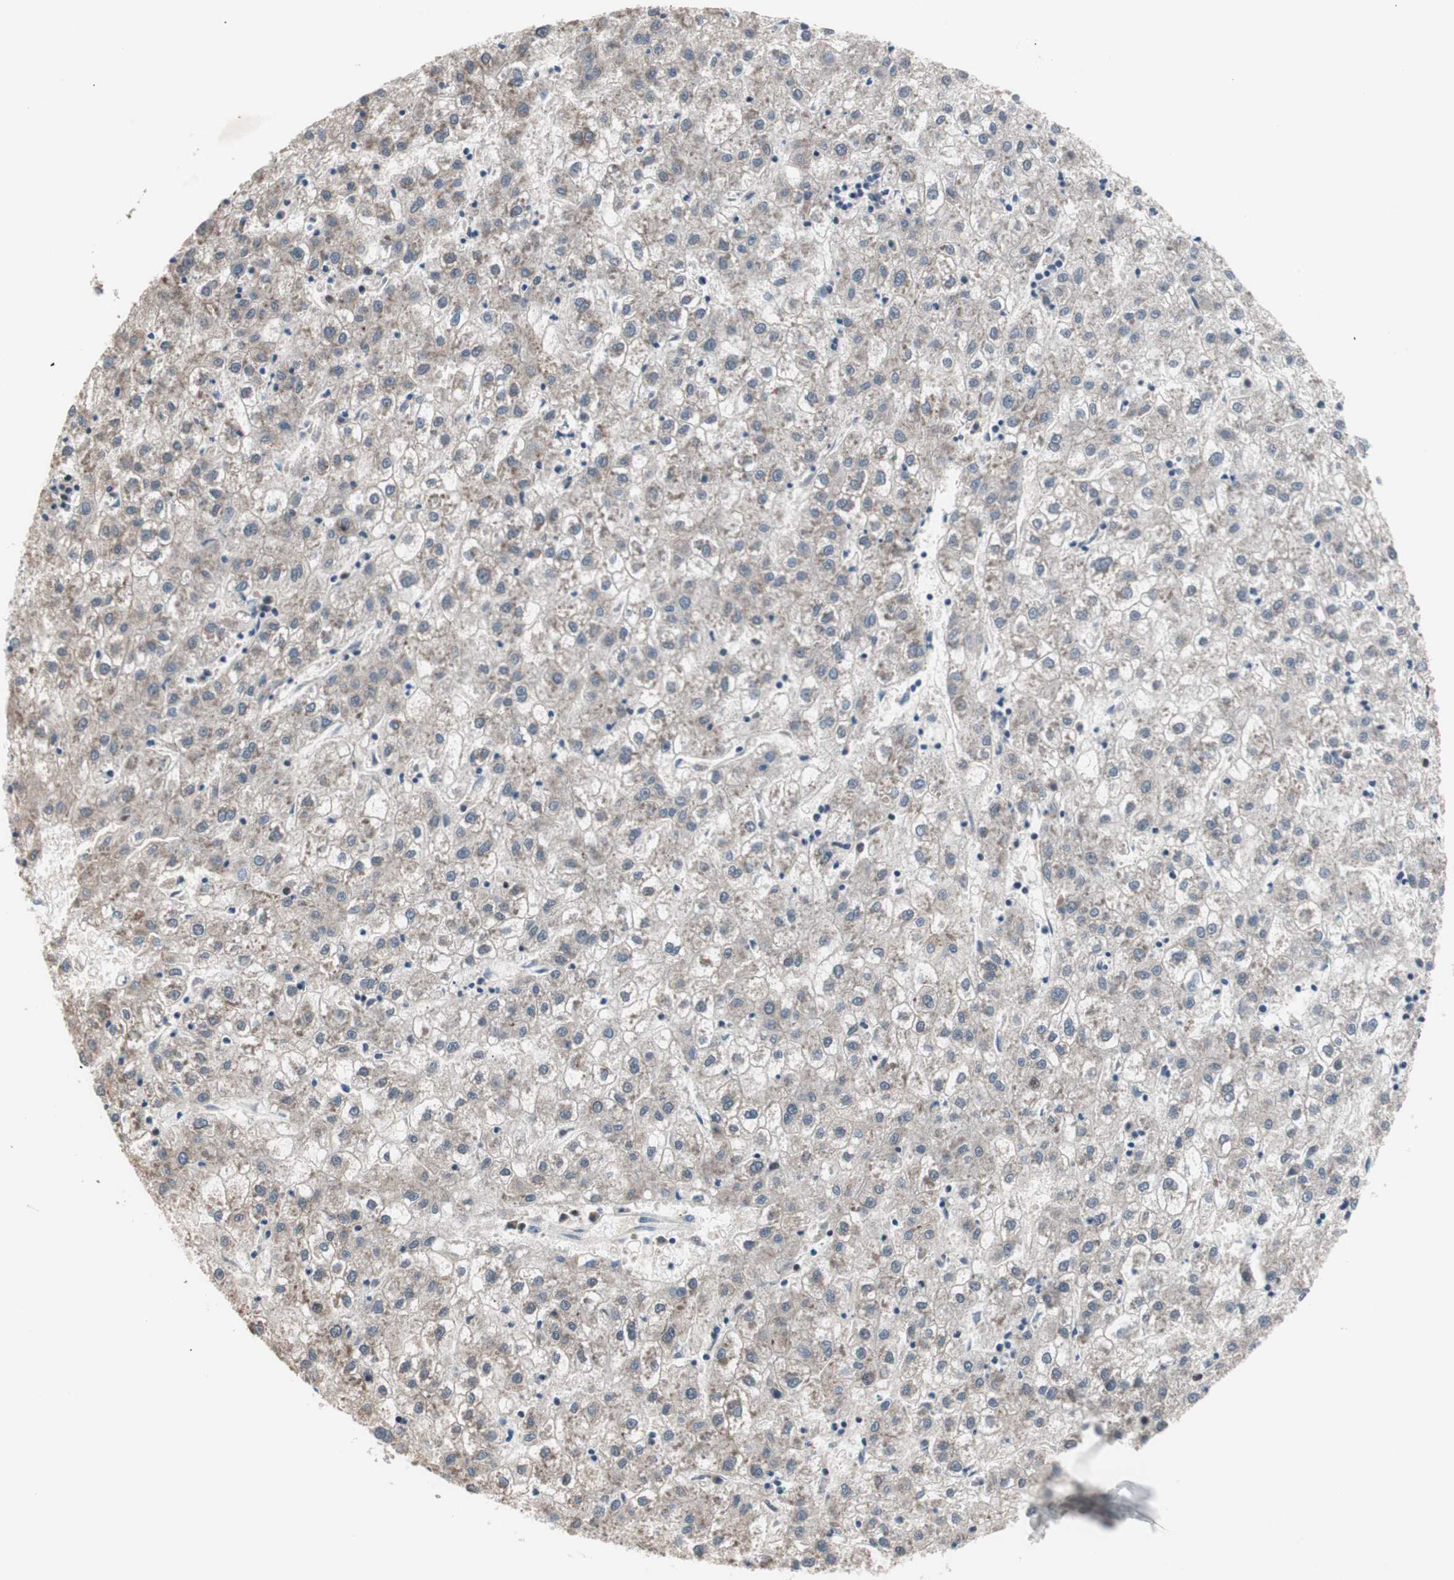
{"staining": {"intensity": "negative", "quantity": "none", "location": "none"}, "tissue": "liver cancer", "cell_type": "Tumor cells", "image_type": "cancer", "snomed": [{"axis": "morphology", "description": "Carcinoma, Hepatocellular, NOS"}, {"axis": "topography", "description": "Liver"}], "caption": "Hepatocellular carcinoma (liver) stained for a protein using immunohistochemistry (IHC) exhibits no expression tumor cells.", "gene": "POLH", "patient": {"sex": "male", "age": 72}}